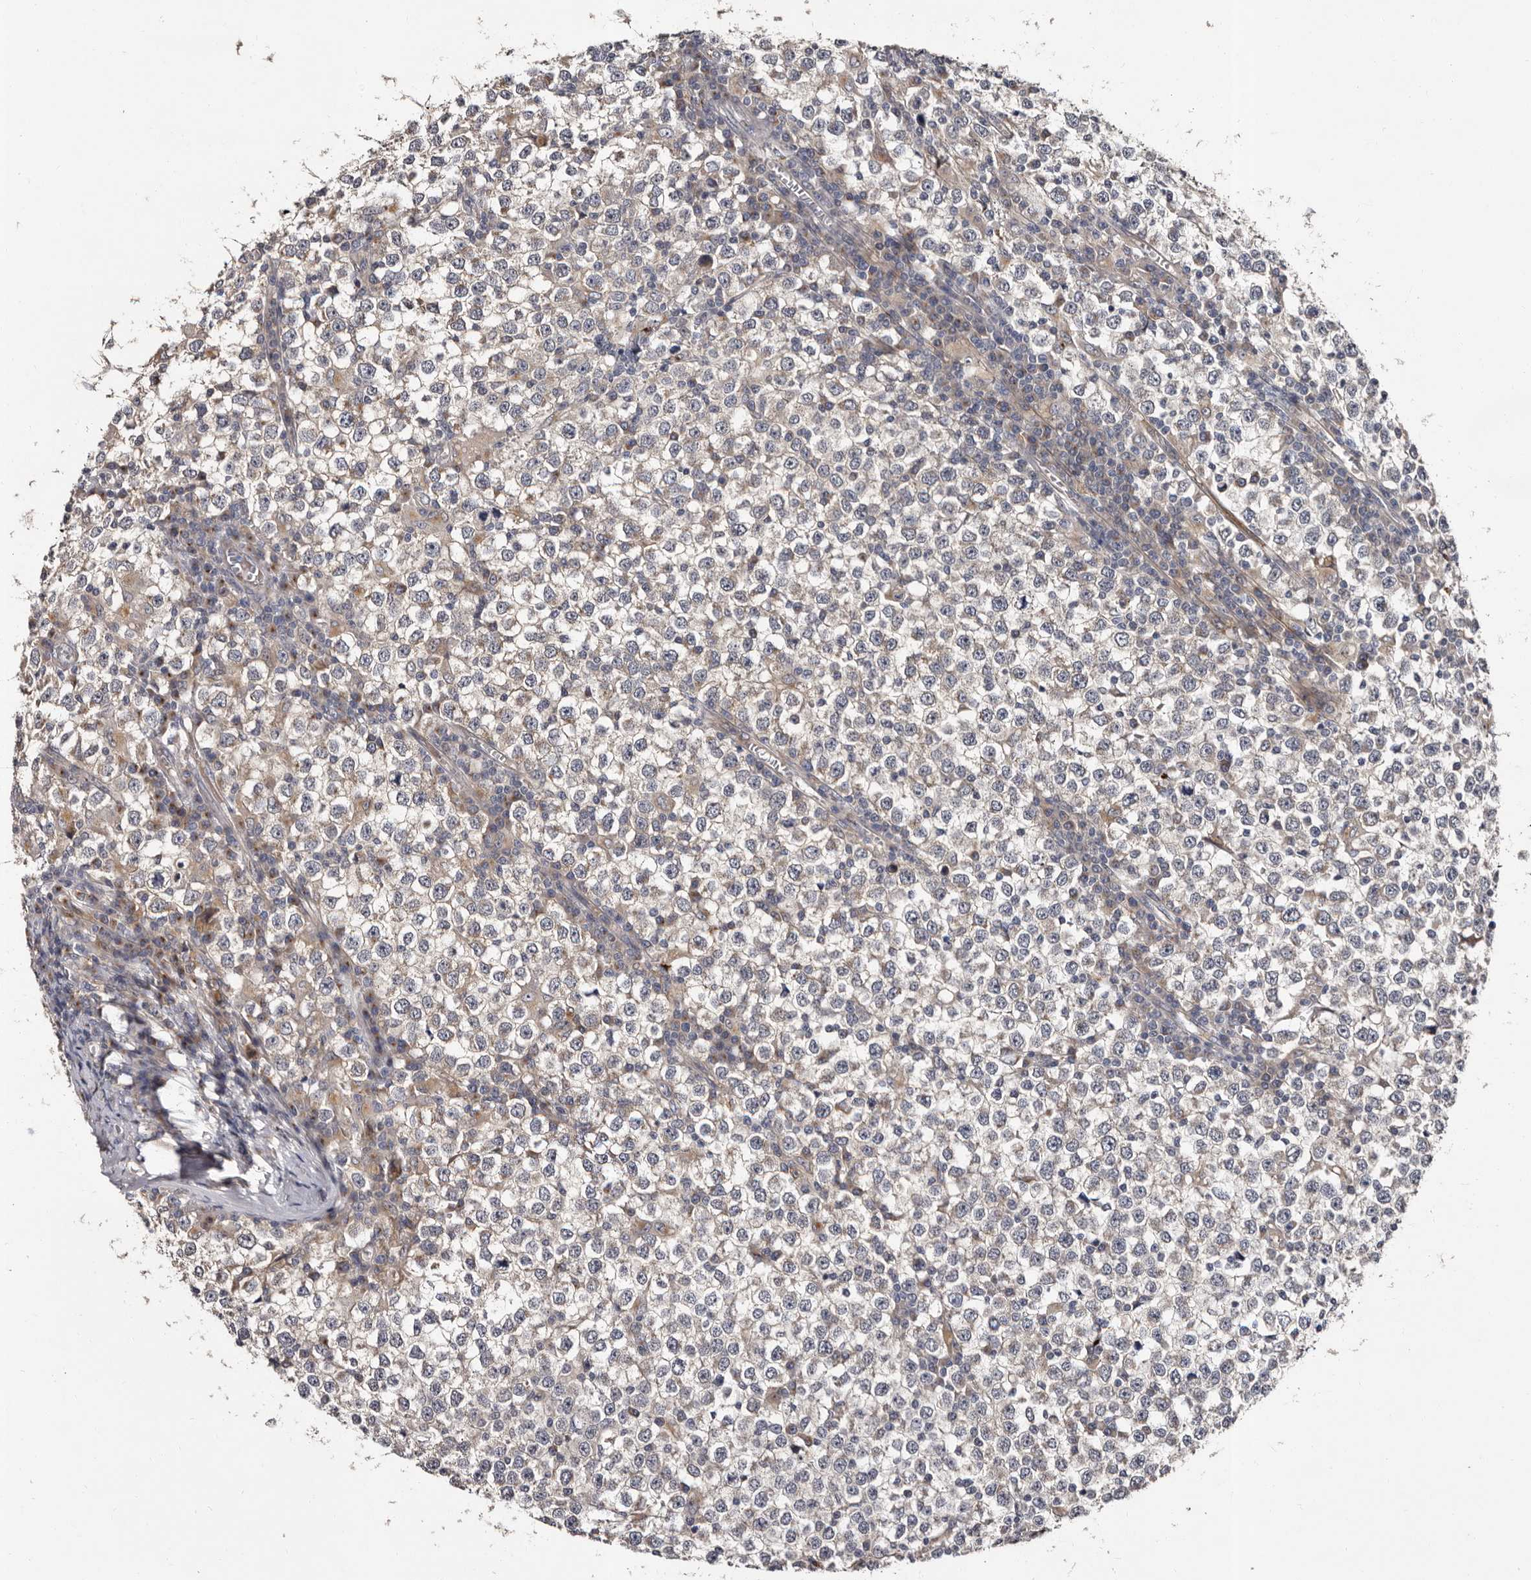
{"staining": {"intensity": "weak", "quantity": "<25%", "location": "cytoplasmic/membranous"}, "tissue": "testis cancer", "cell_type": "Tumor cells", "image_type": "cancer", "snomed": [{"axis": "morphology", "description": "Seminoma, NOS"}, {"axis": "topography", "description": "Testis"}], "caption": "Histopathology image shows no protein expression in tumor cells of testis cancer tissue.", "gene": "FAM91A1", "patient": {"sex": "male", "age": 65}}